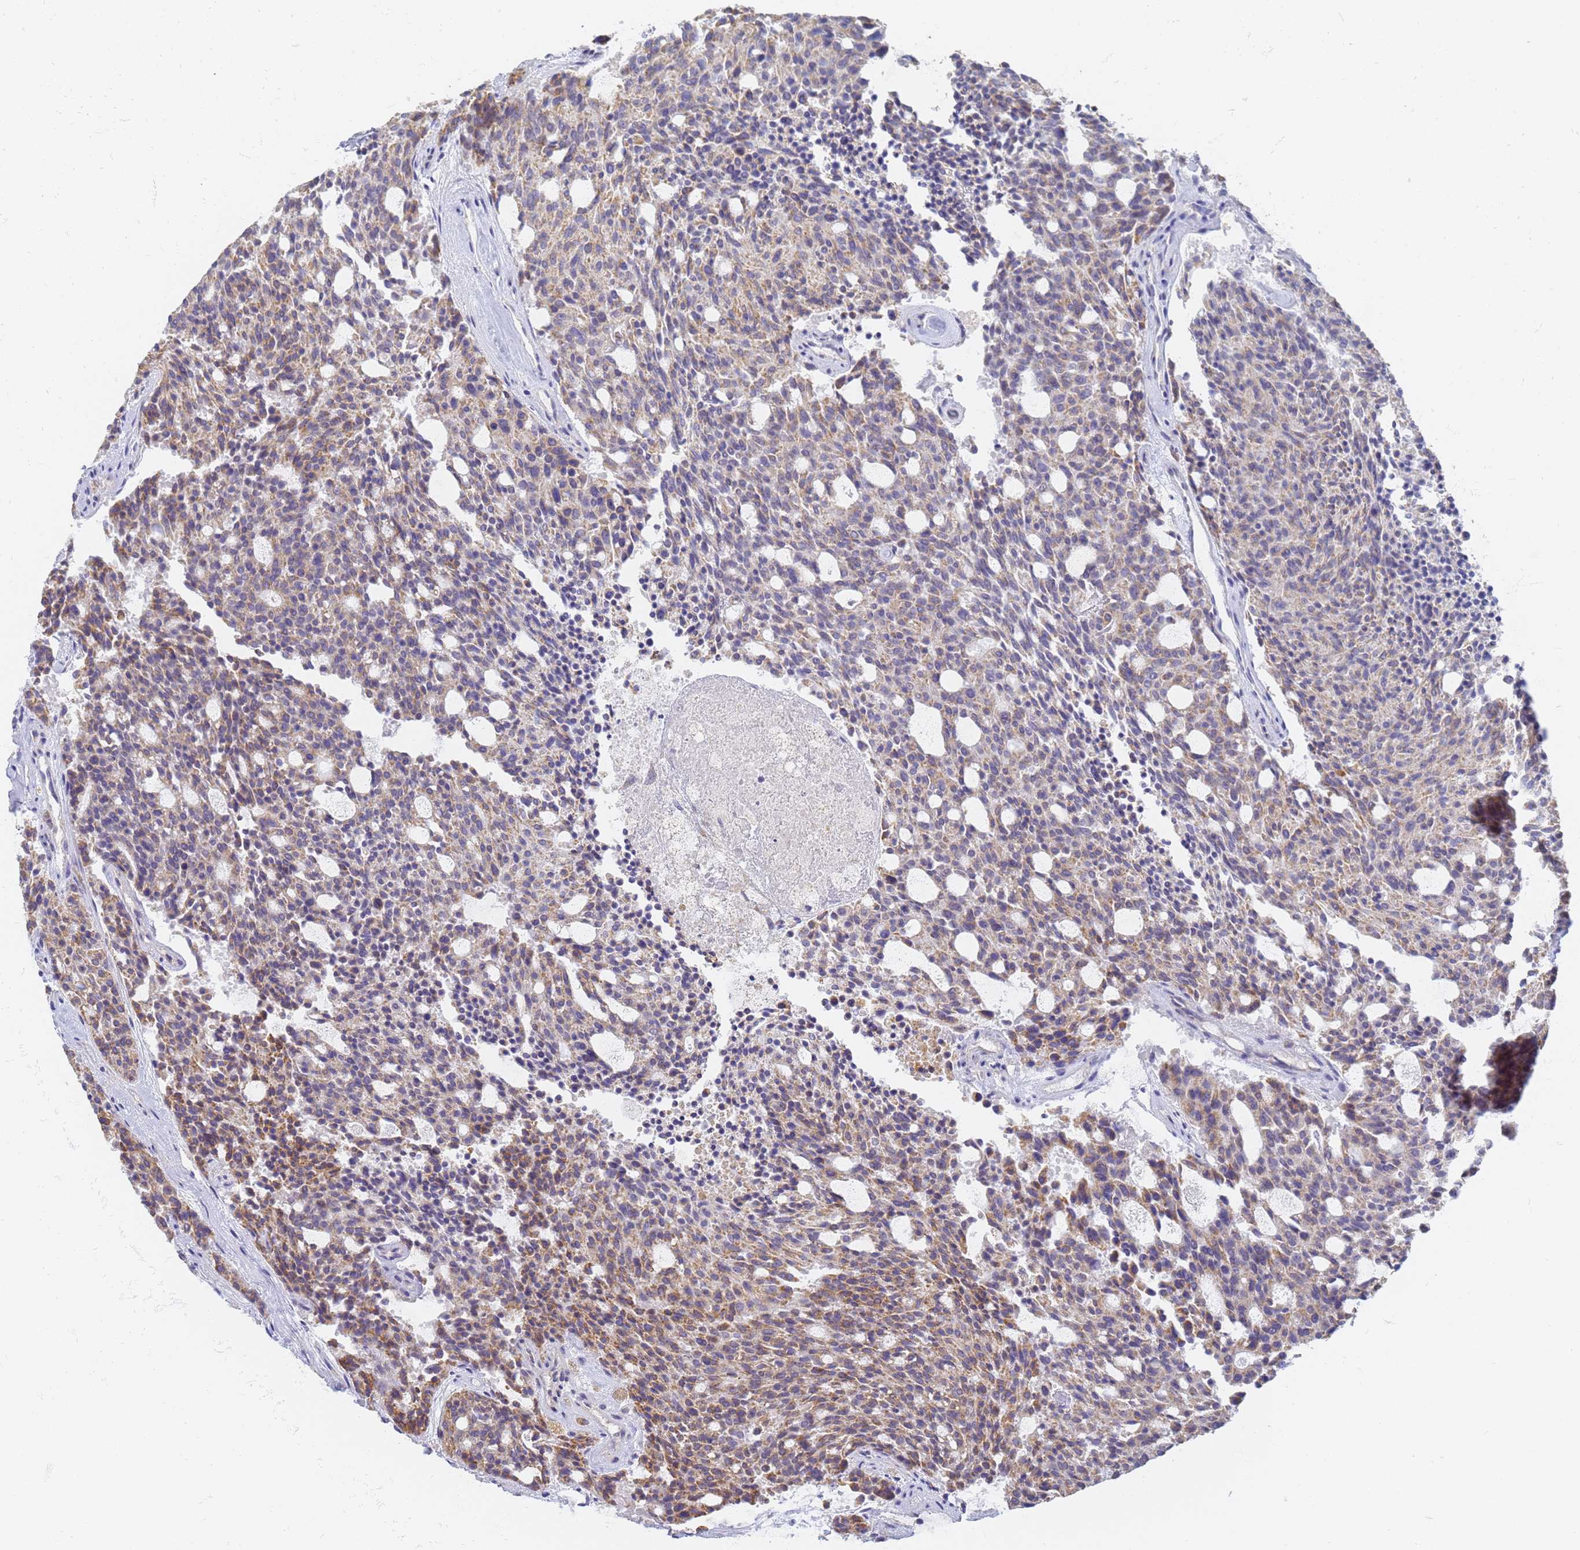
{"staining": {"intensity": "moderate", "quantity": "25%-75%", "location": "cytoplasmic/membranous"}, "tissue": "carcinoid", "cell_type": "Tumor cells", "image_type": "cancer", "snomed": [{"axis": "morphology", "description": "Carcinoid, malignant, NOS"}, {"axis": "topography", "description": "Pancreas"}], "caption": "A photomicrograph showing moderate cytoplasmic/membranous positivity in about 25%-75% of tumor cells in malignant carcinoid, as visualized by brown immunohistochemical staining.", "gene": "UTP23", "patient": {"sex": "female", "age": 54}}